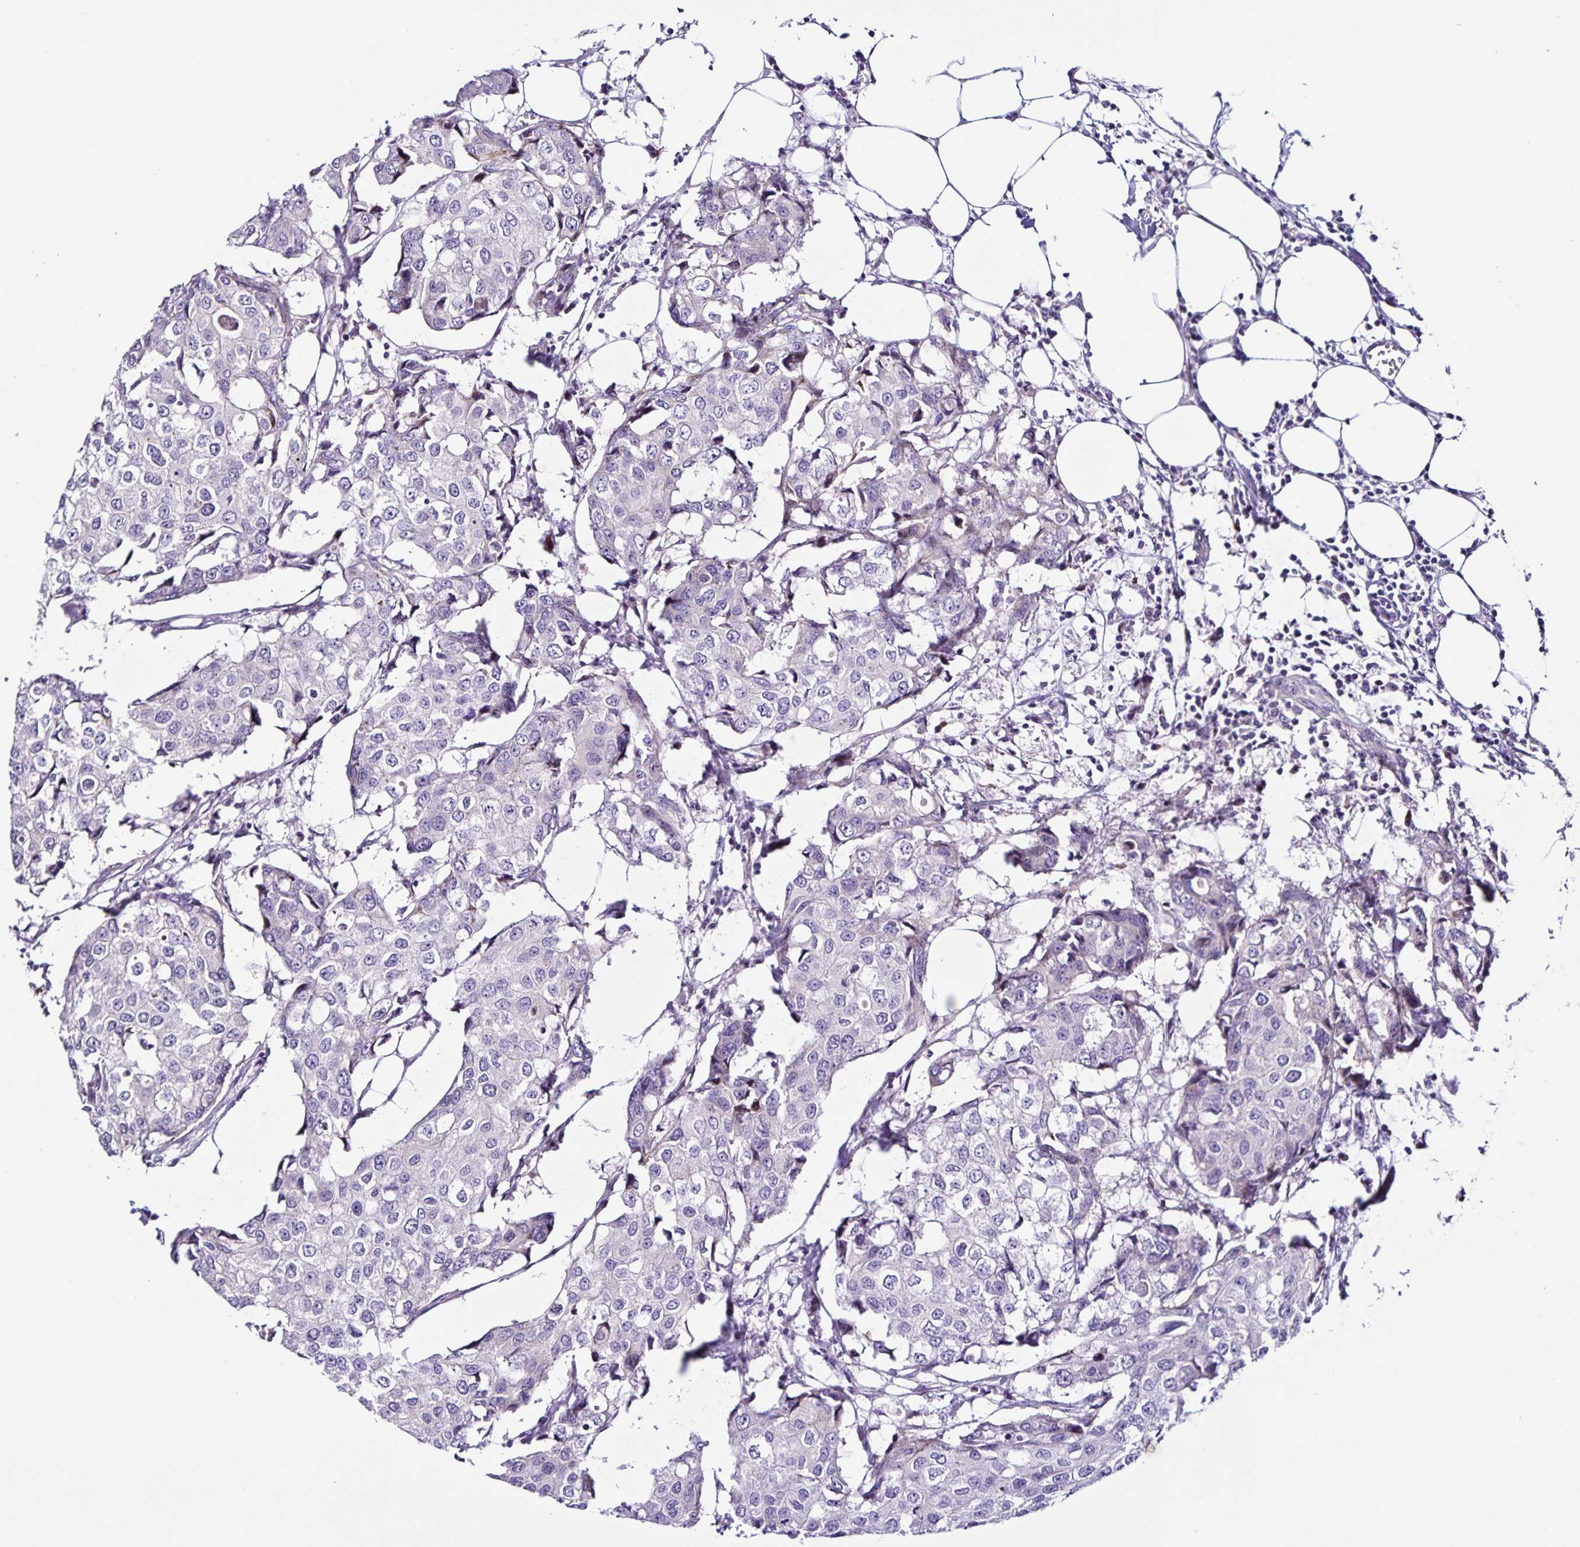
{"staining": {"intensity": "negative", "quantity": "none", "location": "none"}, "tissue": "breast cancer", "cell_type": "Tumor cells", "image_type": "cancer", "snomed": [{"axis": "morphology", "description": "Duct carcinoma"}, {"axis": "topography", "description": "Breast"}], "caption": "A high-resolution micrograph shows immunohistochemistry staining of invasive ductal carcinoma (breast), which reveals no significant expression in tumor cells. Nuclei are stained in blue.", "gene": "RNFT2", "patient": {"sex": "female", "age": 27}}